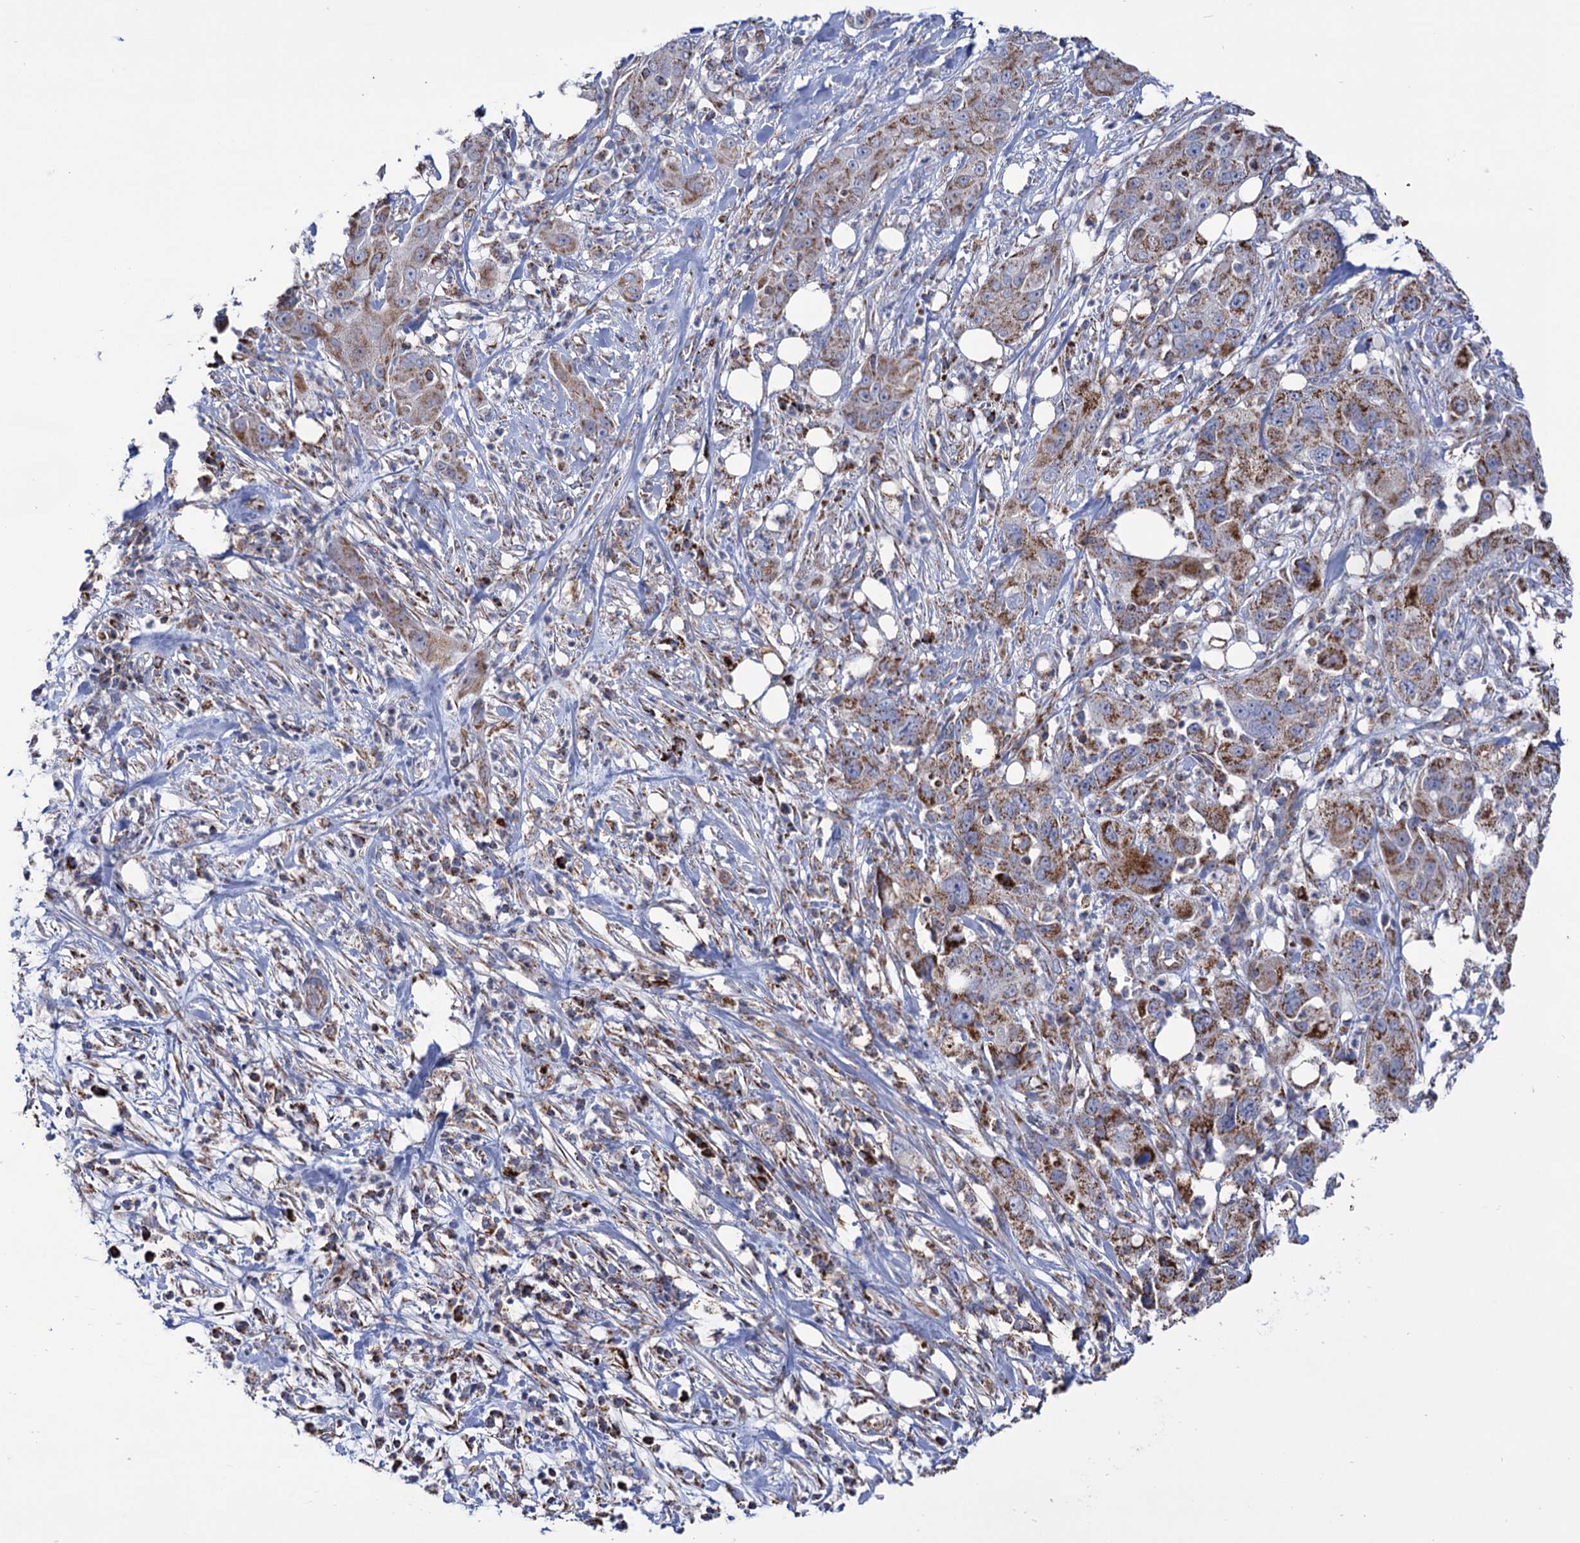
{"staining": {"intensity": "moderate", "quantity": ">75%", "location": "cytoplasmic/membranous"}, "tissue": "pancreatic cancer", "cell_type": "Tumor cells", "image_type": "cancer", "snomed": [{"axis": "morphology", "description": "Adenocarcinoma, NOS"}, {"axis": "topography", "description": "Pancreas"}], "caption": "Protein staining of adenocarcinoma (pancreatic) tissue demonstrates moderate cytoplasmic/membranous staining in about >75% of tumor cells.", "gene": "ABHD10", "patient": {"sex": "female", "age": 78}}